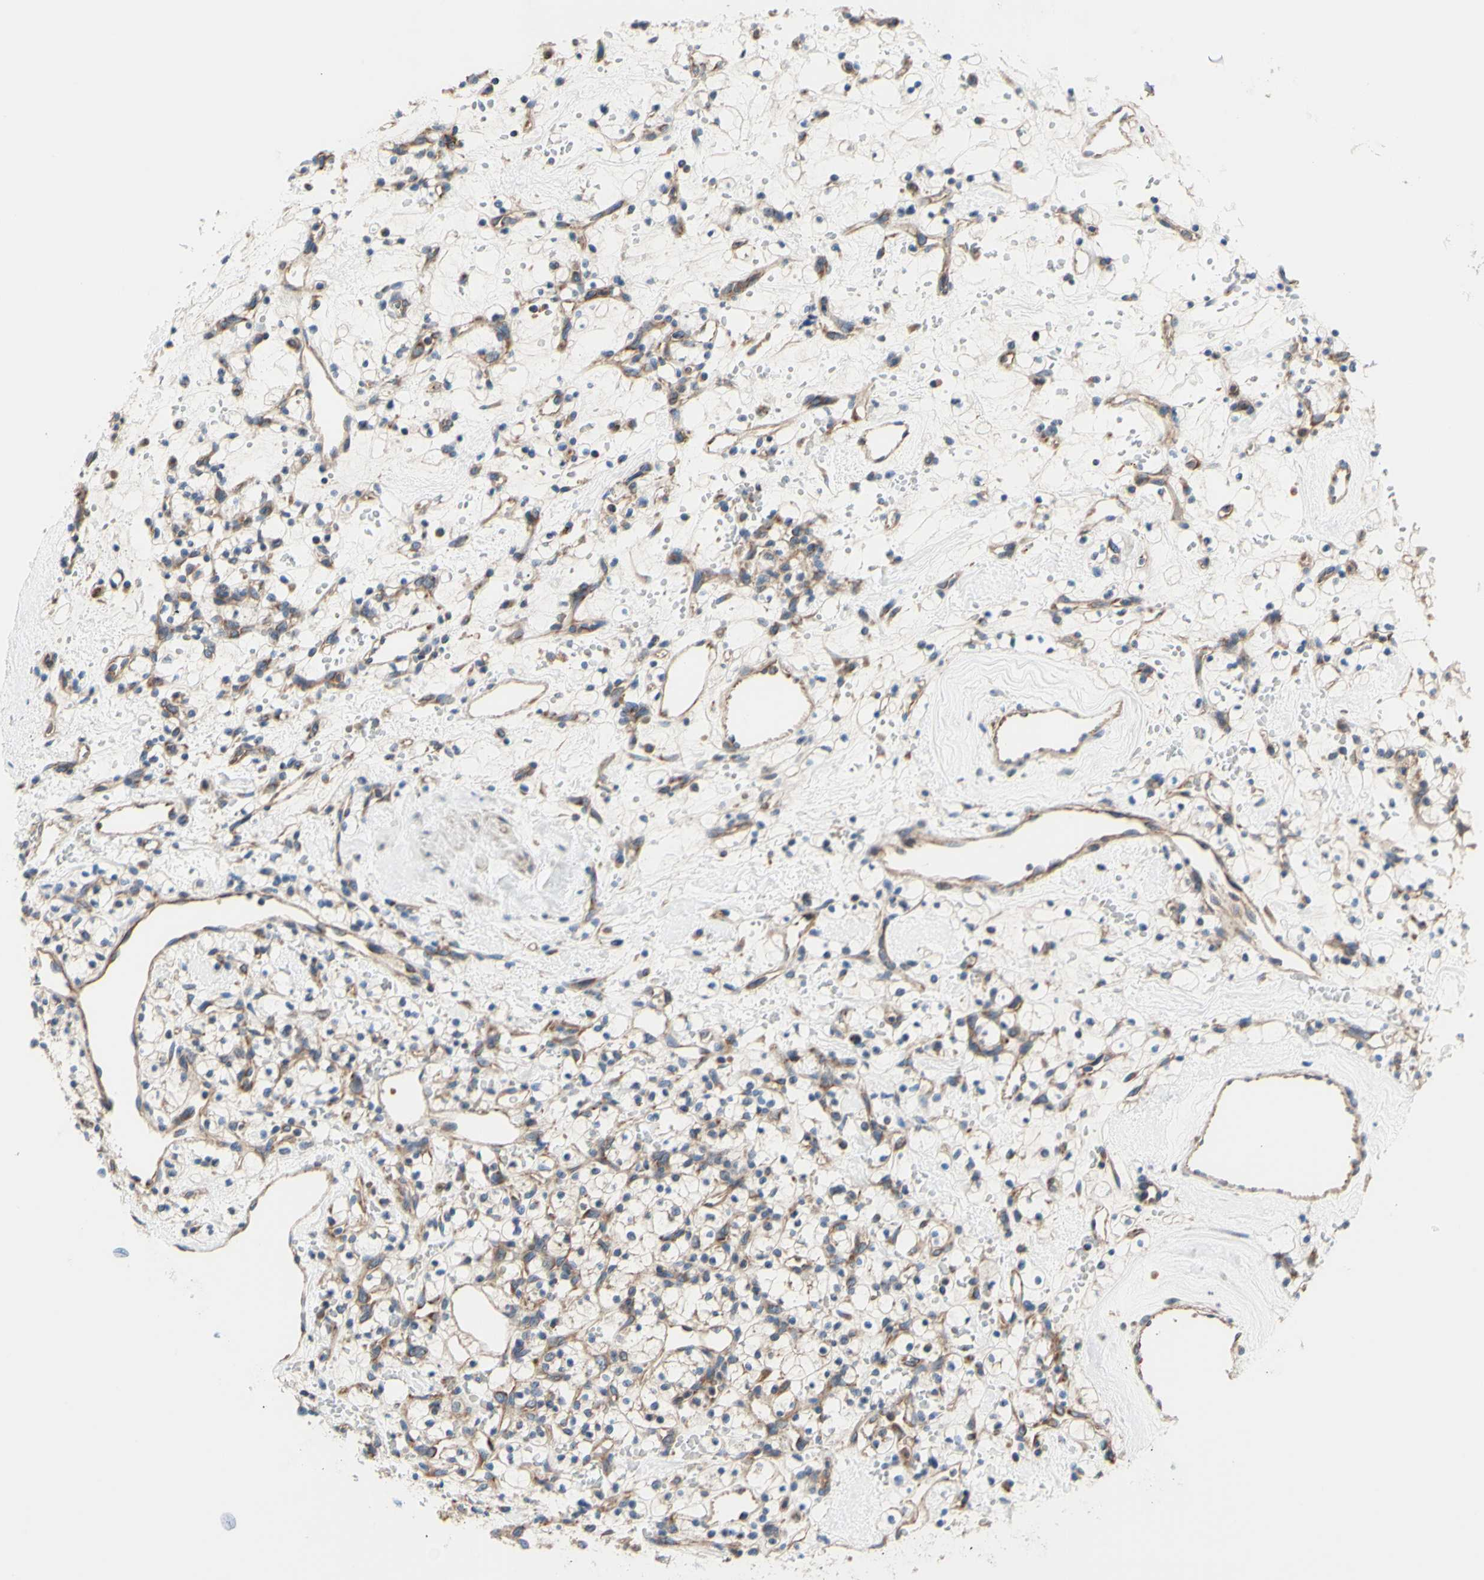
{"staining": {"intensity": "moderate", "quantity": "<25%", "location": "cytoplasmic/membranous"}, "tissue": "renal cancer", "cell_type": "Tumor cells", "image_type": "cancer", "snomed": [{"axis": "morphology", "description": "Adenocarcinoma, NOS"}, {"axis": "topography", "description": "Kidney"}], "caption": "Adenocarcinoma (renal) stained with immunohistochemistry (IHC) exhibits moderate cytoplasmic/membranous staining in approximately <25% of tumor cells.", "gene": "FMR1", "patient": {"sex": "female", "age": 60}}